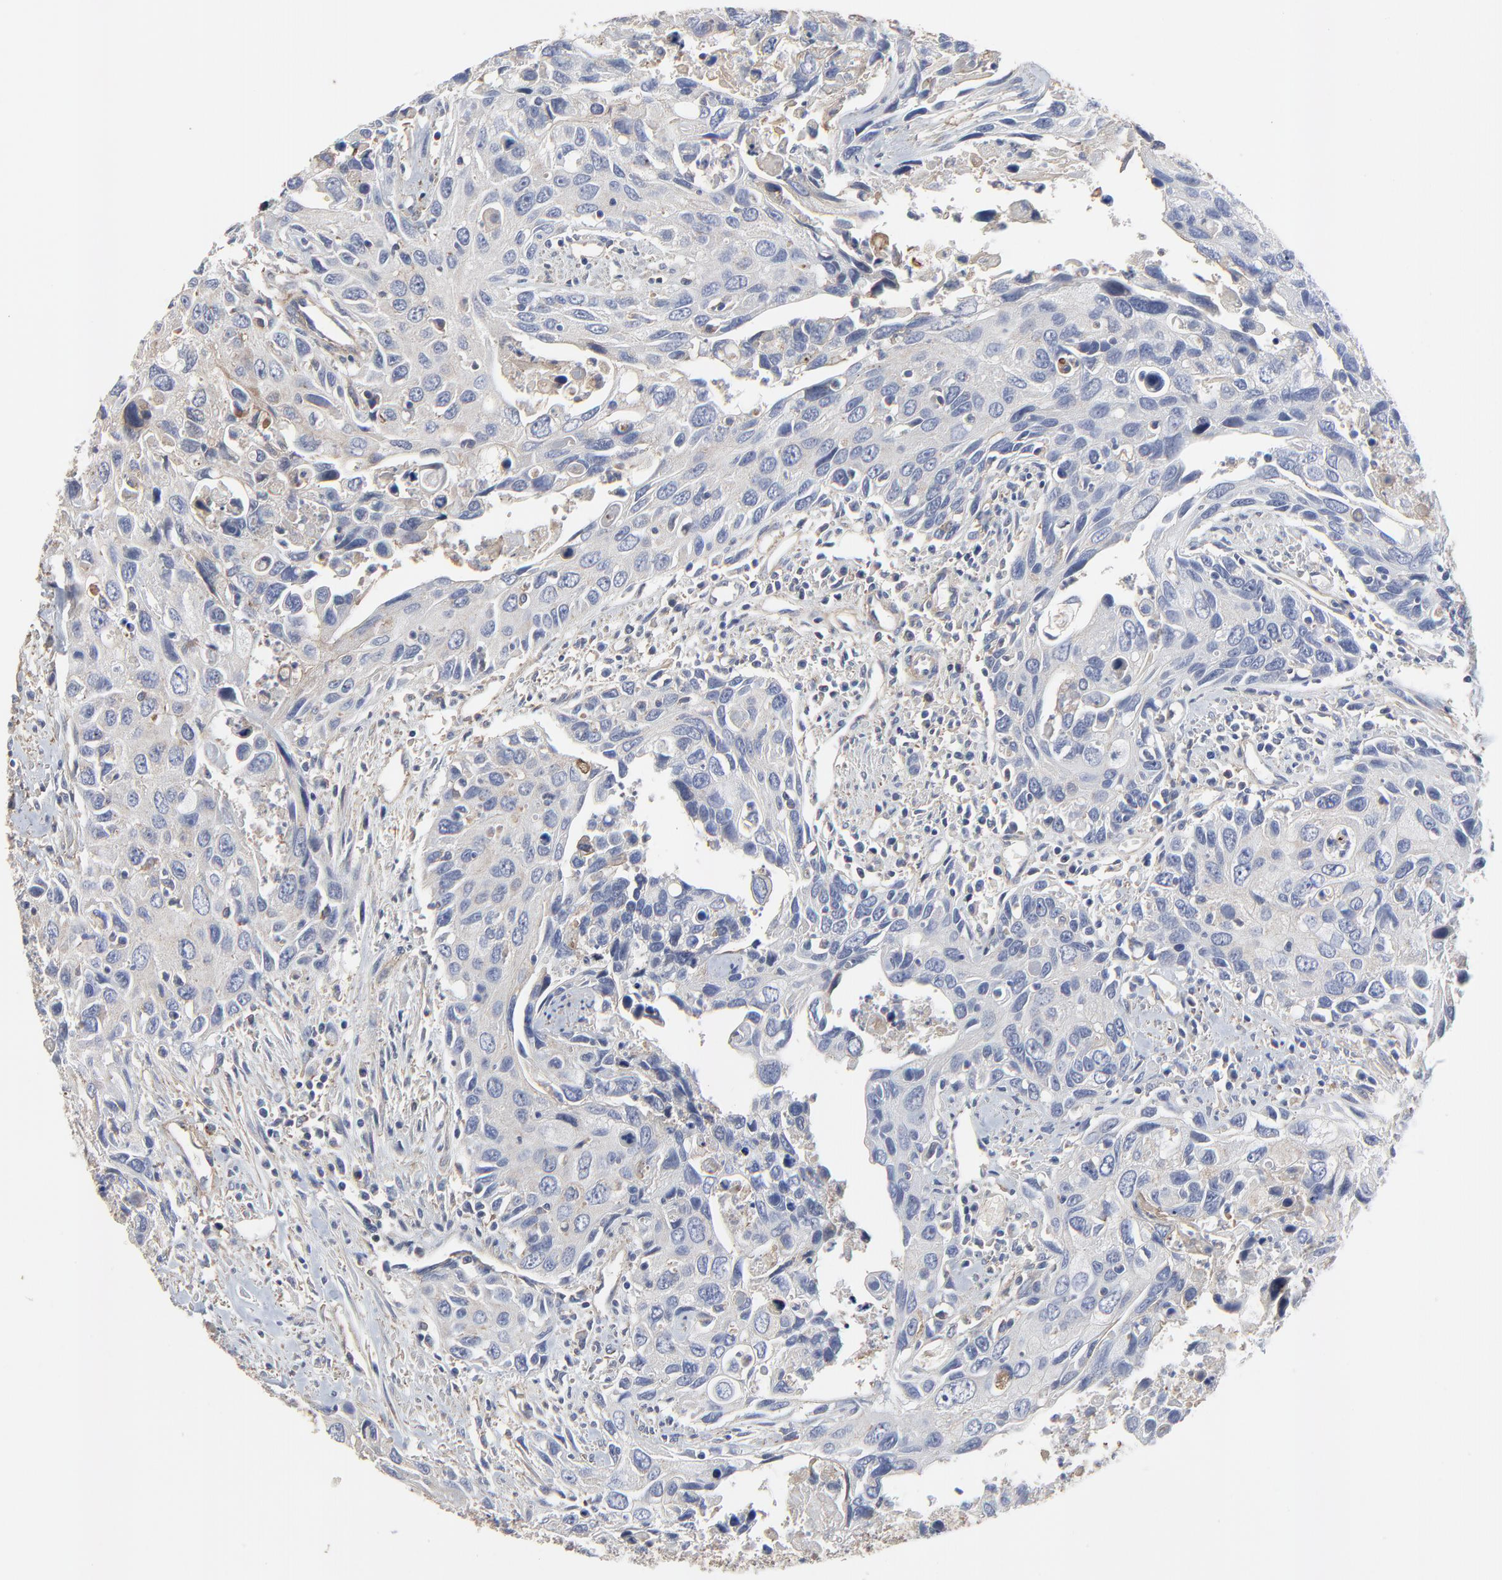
{"staining": {"intensity": "negative", "quantity": "none", "location": "none"}, "tissue": "urothelial cancer", "cell_type": "Tumor cells", "image_type": "cancer", "snomed": [{"axis": "morphology", "description": "Urothelial carcinoma, High grade"}, {"axis": "topography", "description": "Urinary bladder"}], "caption": "Immunohistochemistry histopathology image of urothelial cancer stained for a protein (brown), which reveals no positivity in tumor cells.", "gene": "NXF3", "patient": {"sex": "male", "age": 71}}